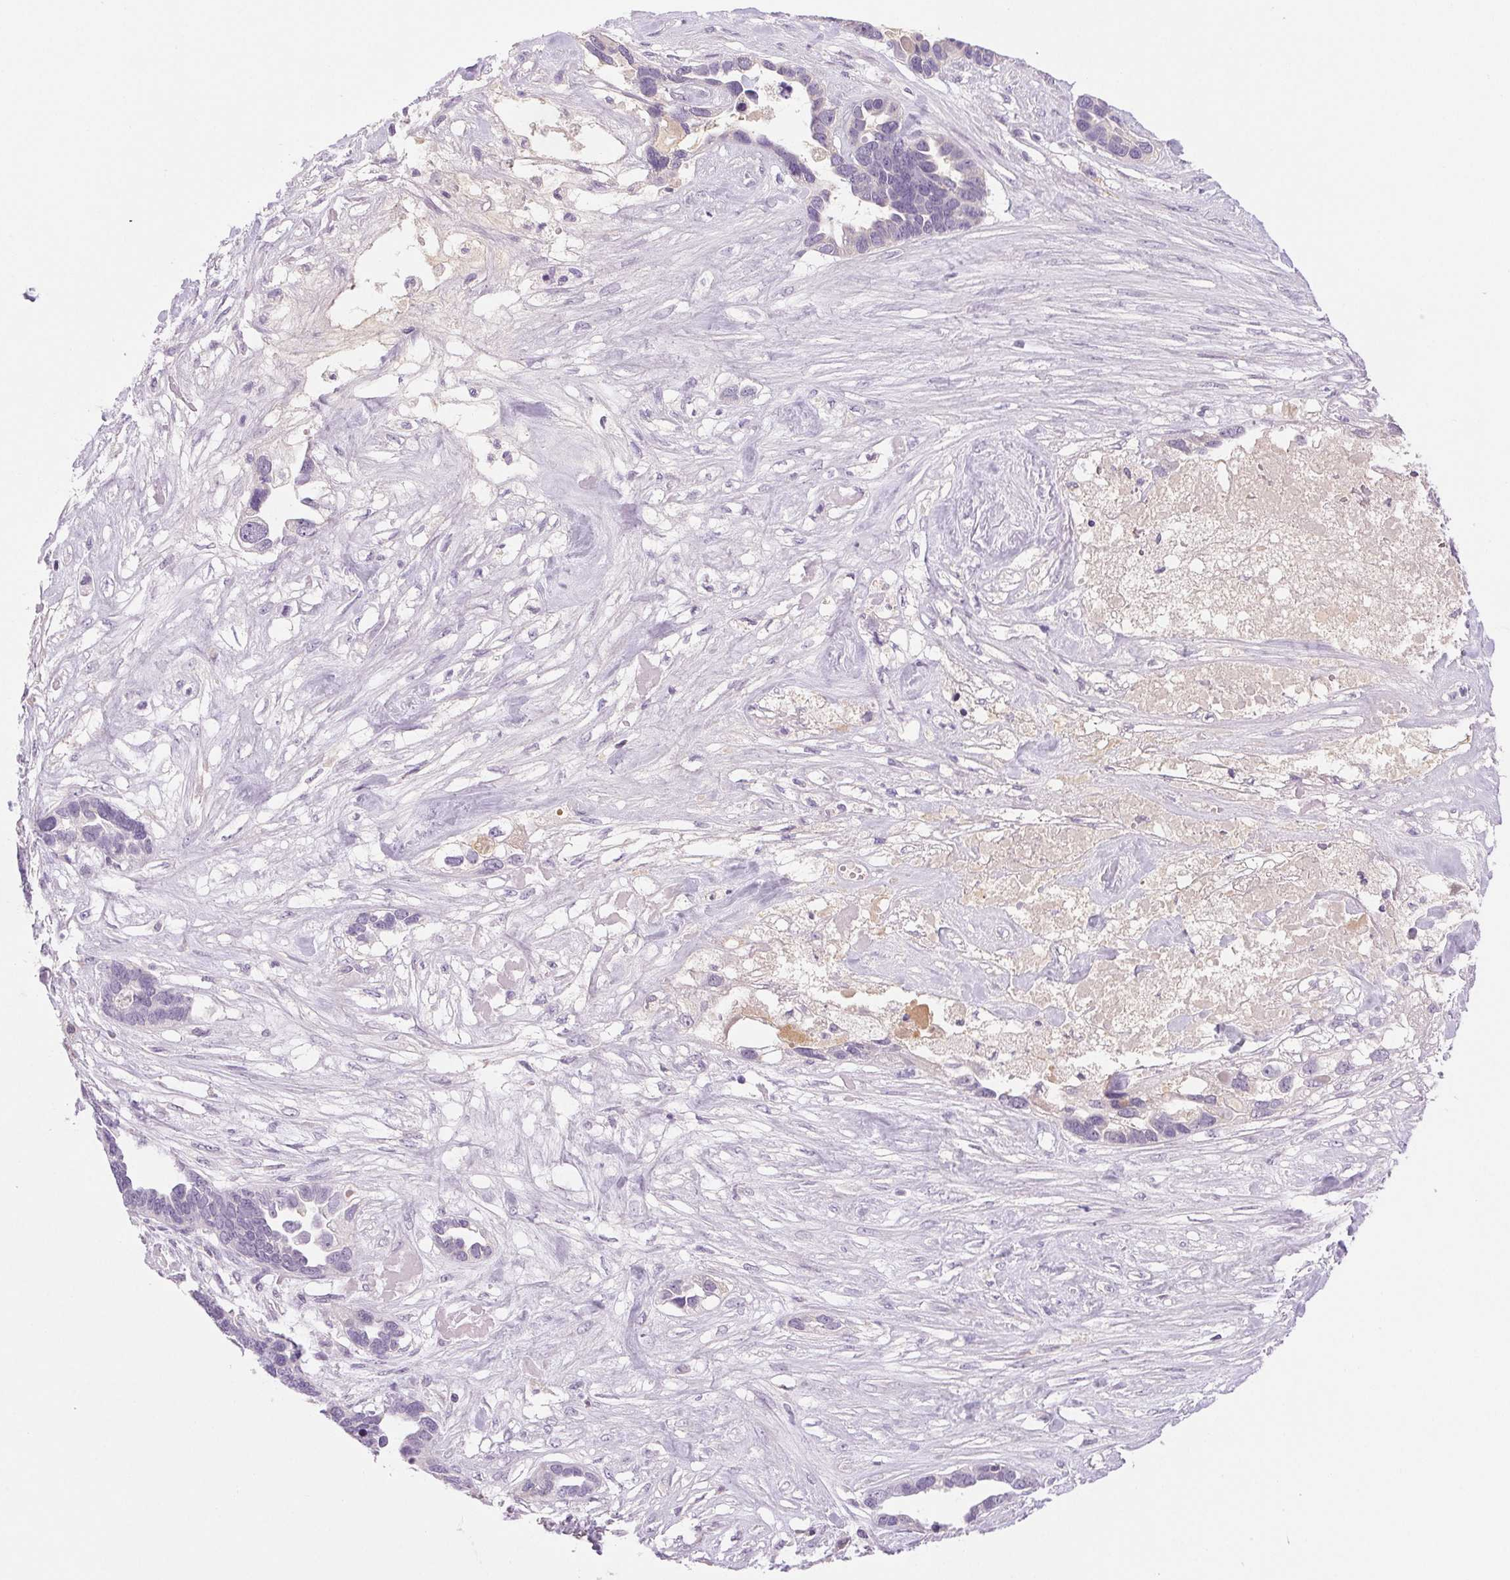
{"staining": {"intensity": "negative", "quantity": "none", "location": "none"}, "tissue": "ovarian cancer", "cell_type": "Tumor cells", "image_type": "cancer", "snomed": [{"axis": "morphology", "description": "Cystadenocarcinoma, serous, NOS"}, {"axis": "topography", "description": "Ovary"}], "caption": "The micrograph shows no staining of tumor cells in serous cystadenocarcinoma (ovarian). The staining was performed using DAB to visualize the protein expression in brown, while the nuclei were stained in blue with hematoxylin (Magnification: 20x).", "gene": "IFIT1B", "patient": {"sex": "female", "age": 54}}